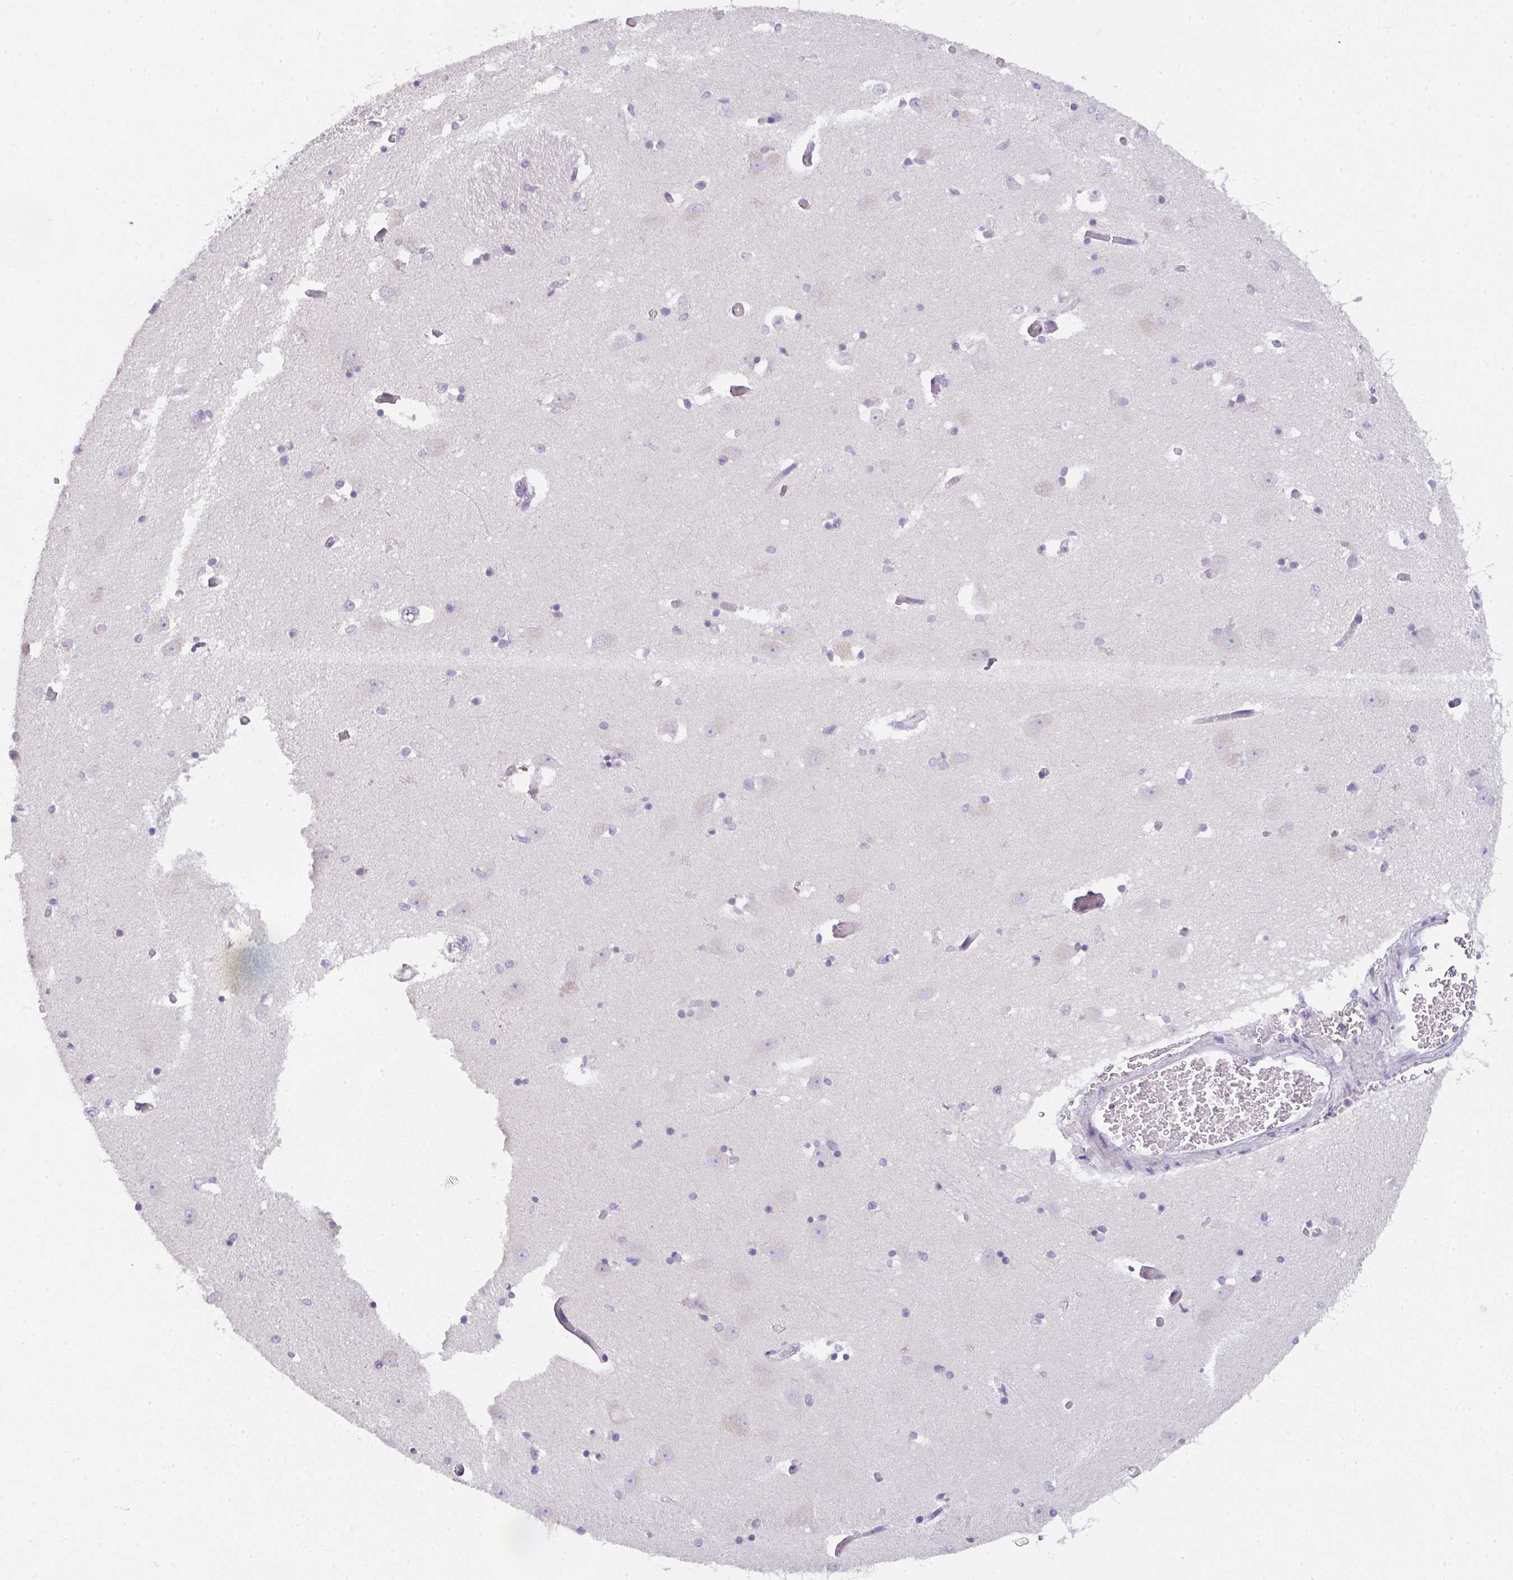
{"staining": {"intensity": "negative", "quantity": "none", "location": "none"}, "tissue": "caudate", "cell_type": "Glial cells", "image_type": "normal", "snomed": [{"axis": "morphology", "description": "Normal tissue, NOS"}, {"axis": "topography", "description": "Lateral ventricle wall"}, {"axis": "topography", "description": "Hippocampus"}], "caption": "High magnification brightfield microscopy of normal caudate stained with DAB (3,3'-diaminobenzidine) (brown) and counterstained with hematoxylin (blue): glial cells show no significant expression.", "gene": "CACNA1S", "patient": {"sex": "female", "age": 63}}